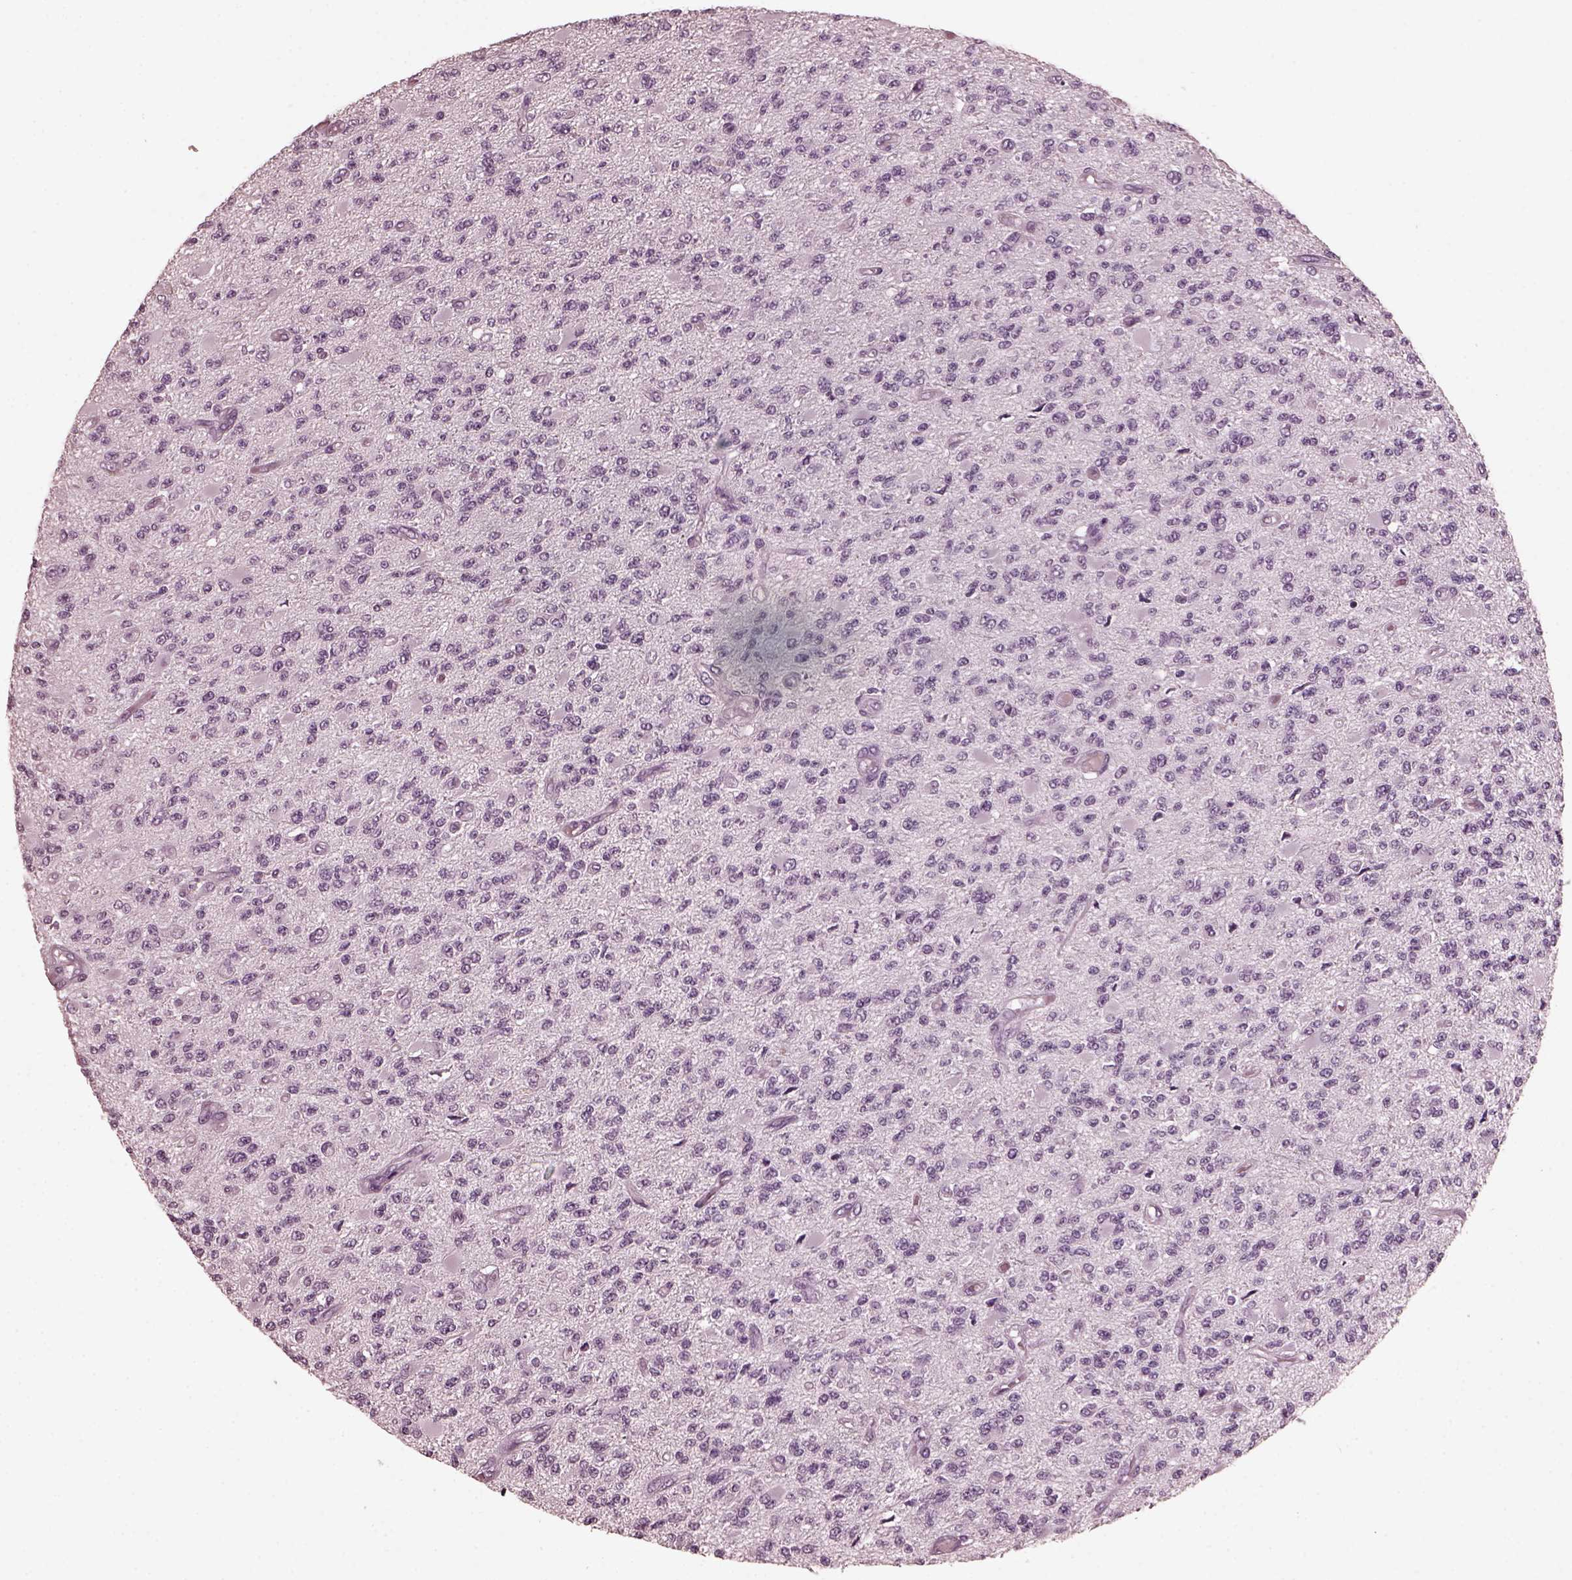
{"staining": {"intensity": "negative", "quantity": "none", "location": "none"}, "tissue": "glioma", "cell_type": "Tumor cells", "image_type": "cancer", "snomed": [{"axis": "morphology", "description": "Glioma, malignant, High grade"}, {"axis": "topography", "description": "Brain"}], "caption": "Glioma was stained to show a protein in brown. There is no significant staining in tumor cells. (DAB IHC, high magnification).", "gene": "CGA", "patient": {"sex": "female", "age": 63}}